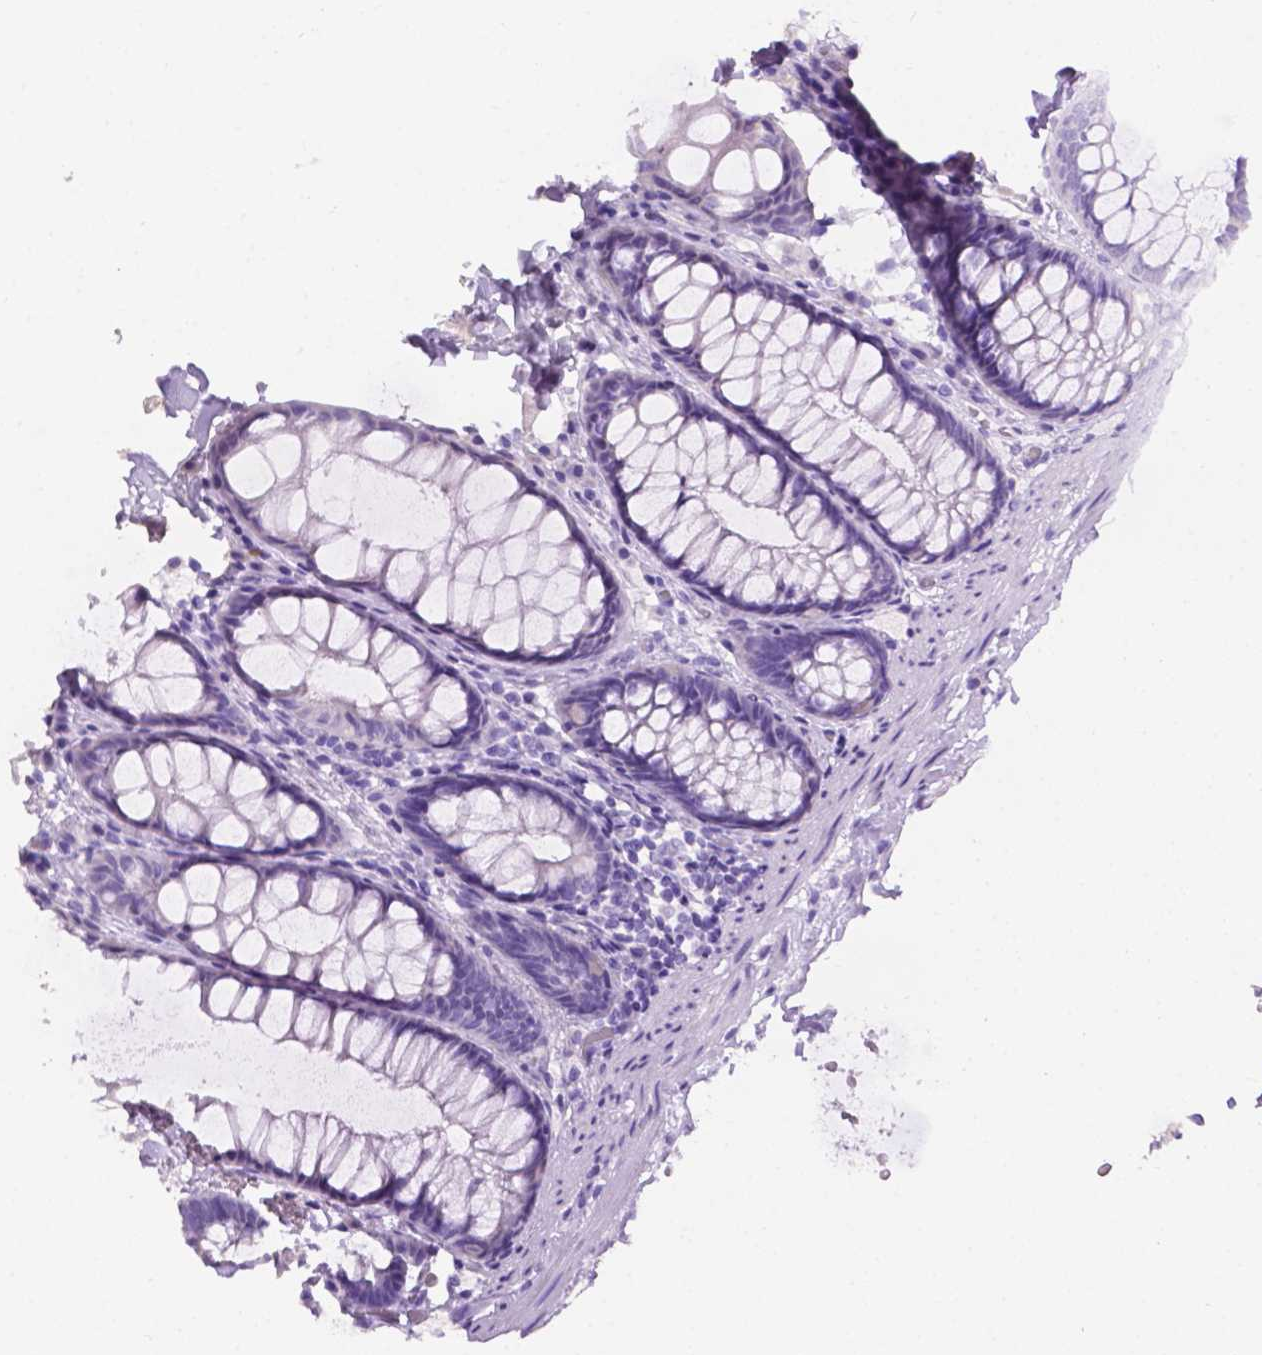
{"staining": {"intensity": "negative", "quantity": "none", "location": "none"}, "tissue": "colon", "cell_type": "Endothelial cells", "image_type": "normal", "snomed": [{"axis": "morphology", "description": "Normal tissue, NOS"}, {"axis": "topography", "description": "Colon"}], "caption": "High power microscopy photomicrograph of an IHC histopathology image of benign colon, revealing no significant expression in endothelial cells. (DAB (3,3'-diaminobenzidine) IHC with hematoxylin counter stain).", "gene": "TACSTD2", "patient": {"sex": "male", "age": 47}}